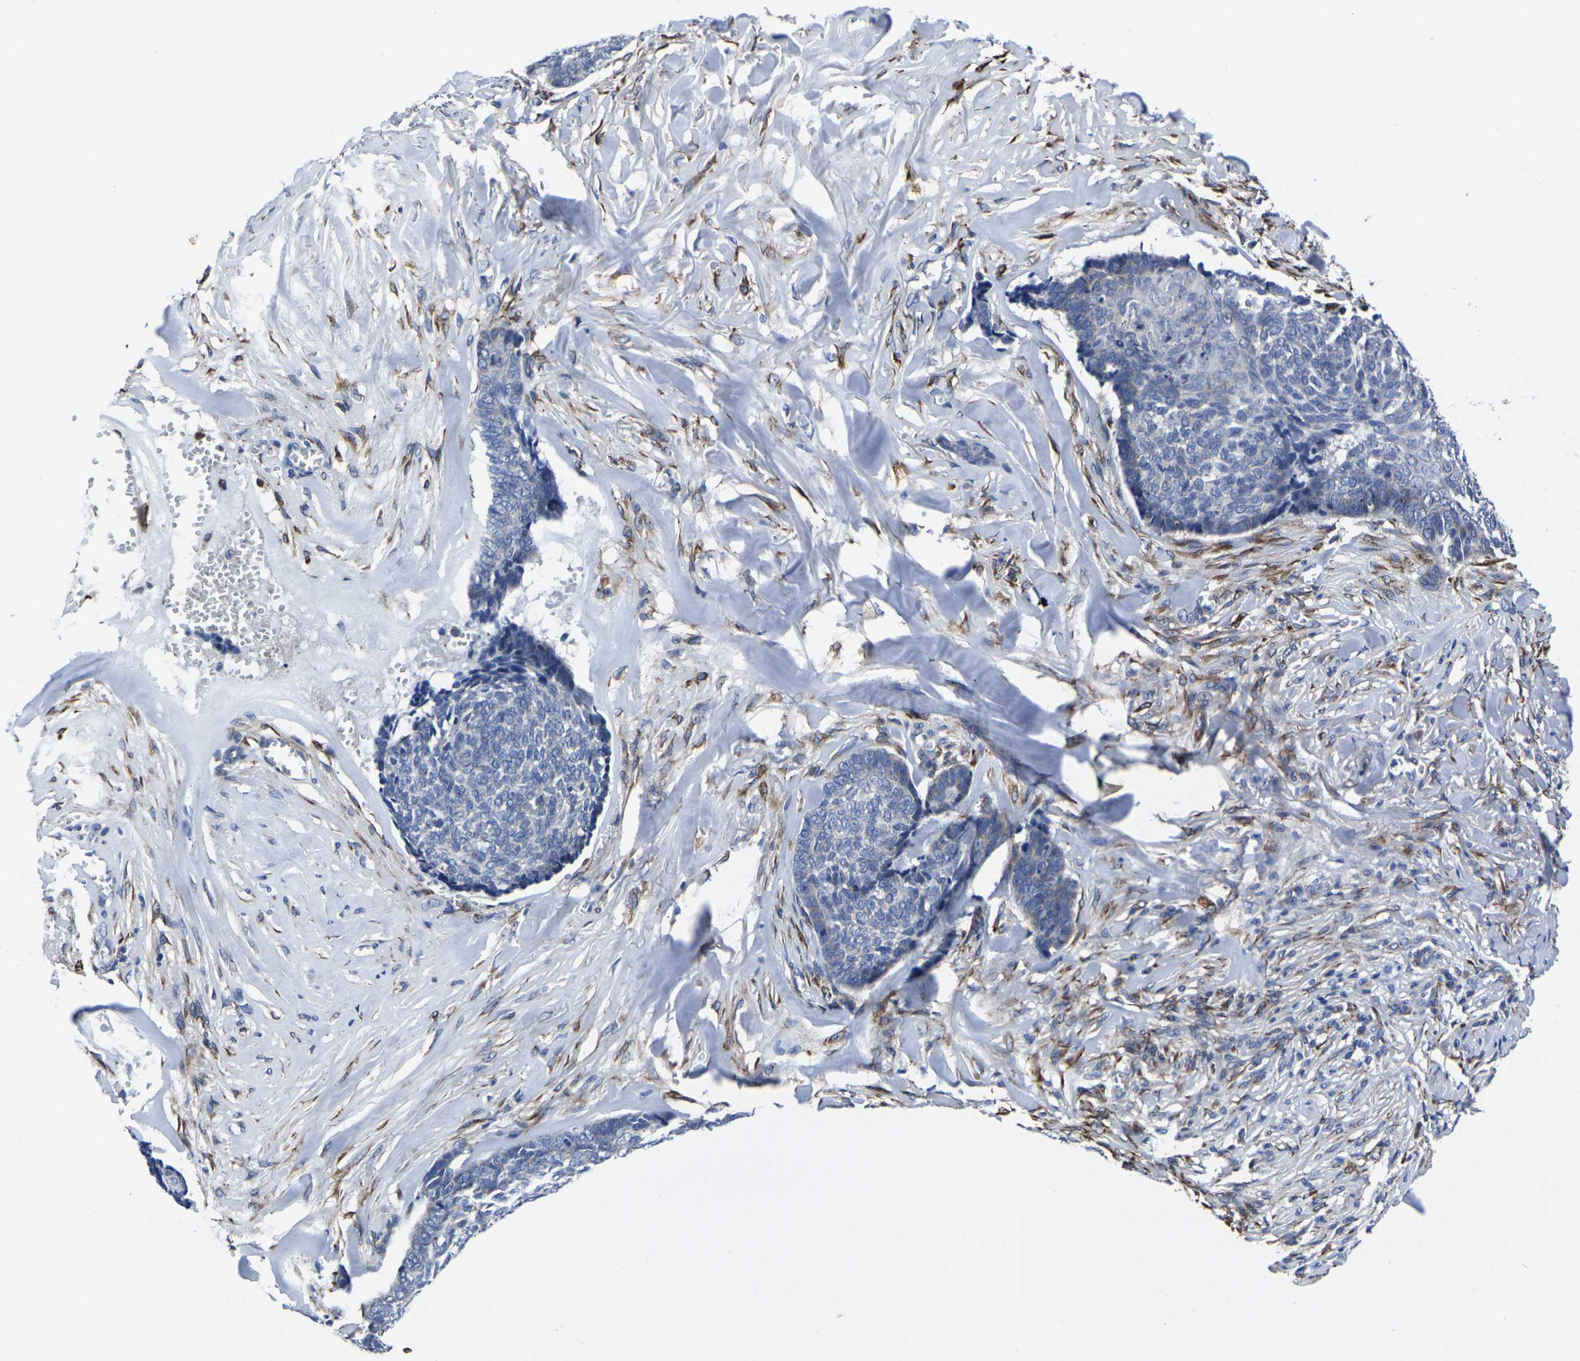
{"staining": {"intensity": "negative", "quantity": "none", "location": "none"}, "tissue": "skin cancer", "cell_type": "Tumor cells", "image_type": "cancer", "snomed": [{"axis": "morphology", "description": "Basal cell carcinoma"}, {"axis": "topography", "description": "Skin"}], "caption": "Histopathology image shows no protein staining in tumor cells of basal cell carcinoma (skin) tissue.", "gene": "CYP2C8", "patient": {"sex": "male", "age": 84}}